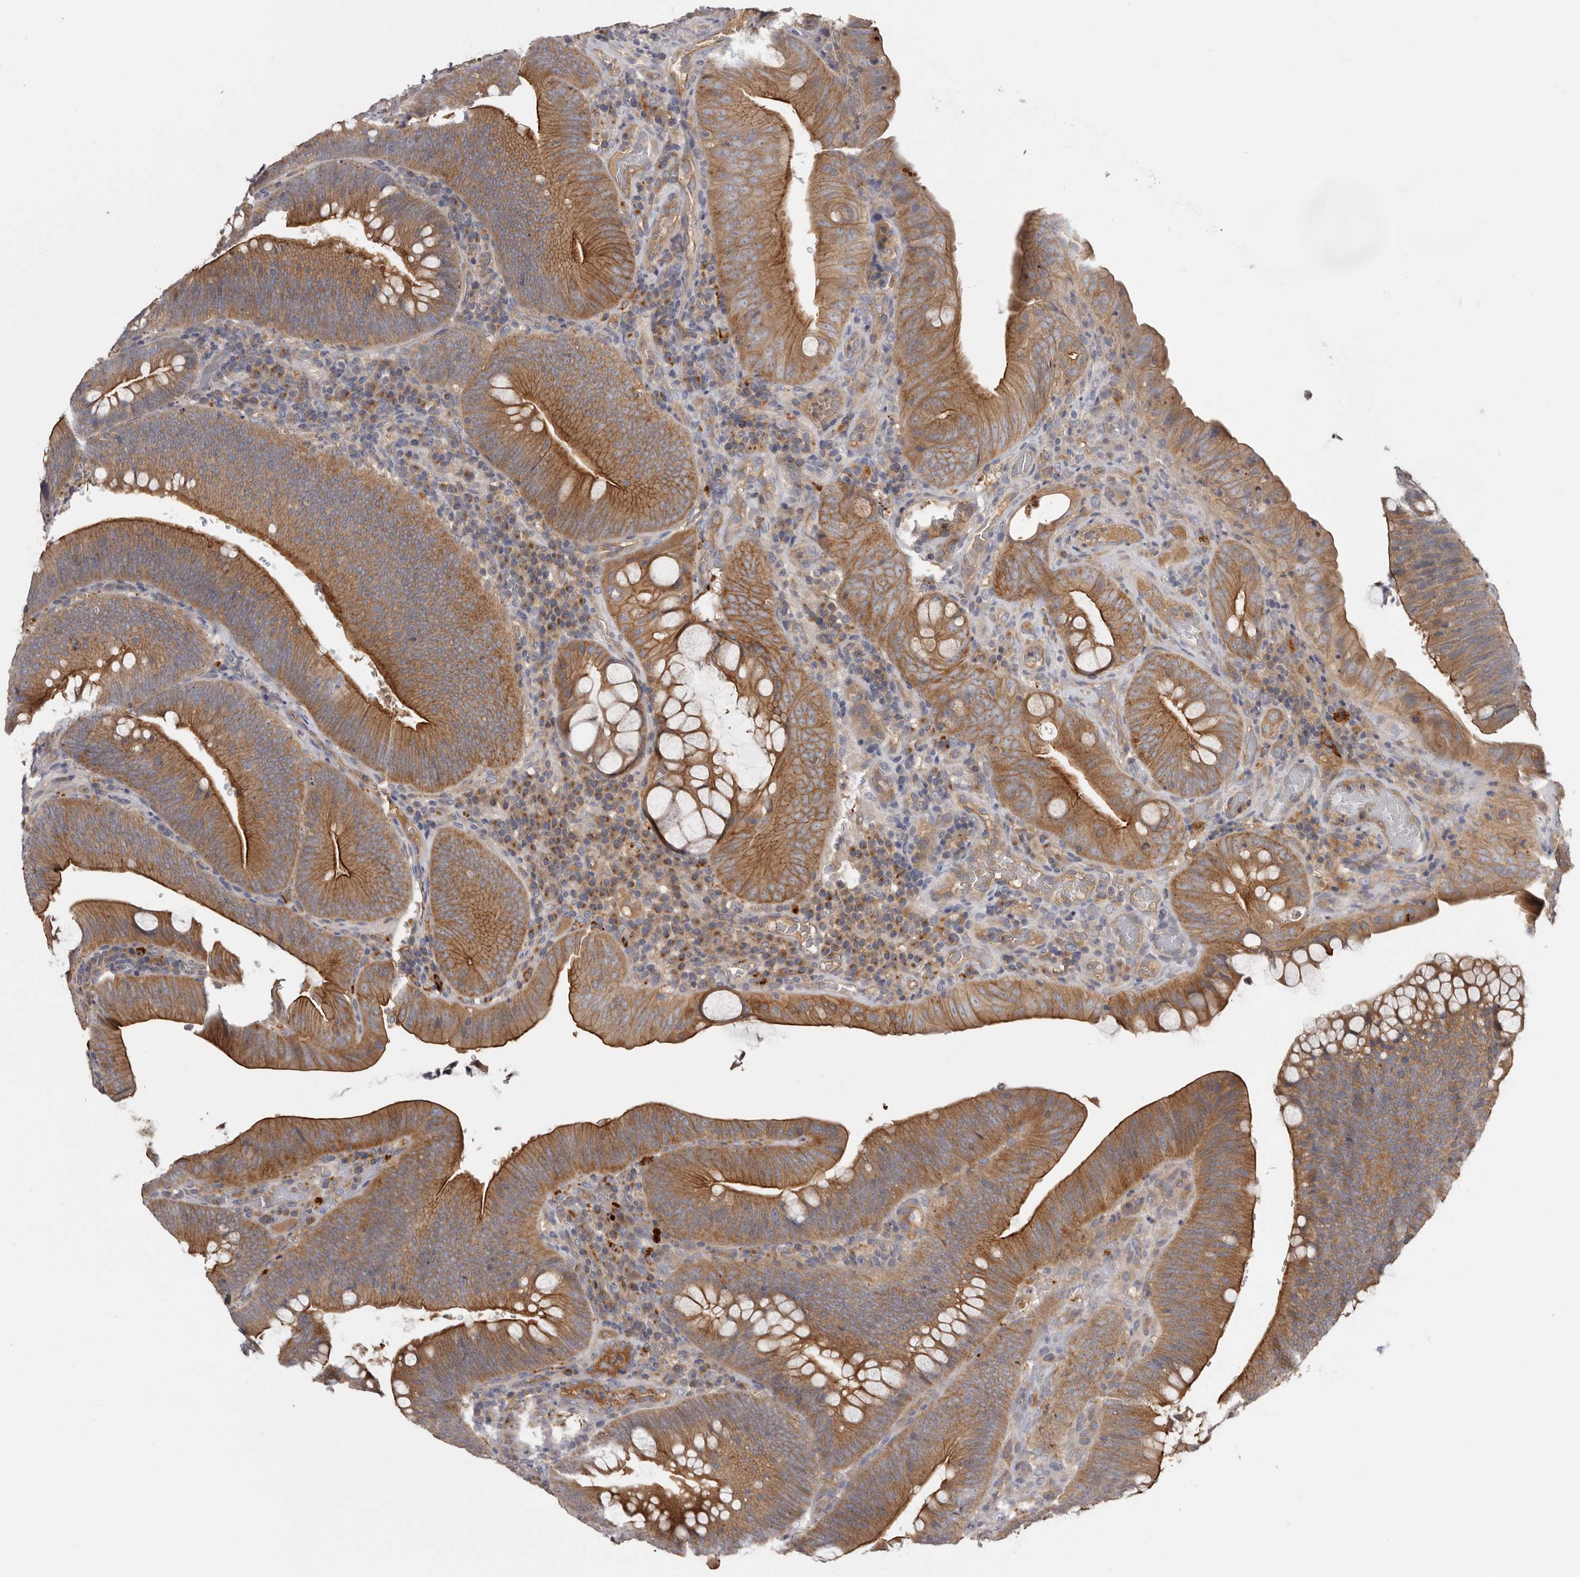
{"staining": {"intensity": "strong", "quantity": "25%-75%", "location": "cytoplasmic/membranous"}, "tissue": "colorectal cancer", "cell_type": "Tumor cells", "image_type": "cancer", "snomed": [{"axis": "morphology", "description": "Normal tissue, NOS"}, {"axis": "topography", "description": "Colon"}], "caption": "Human colorectal cancer stained for a protein (brown) demonstrates strong cytoplasmic/membranous positive expression in about 25%-75% of tumor cells.", "gene": "INKA2", "patient": {"sex": "female", "age": 82}}